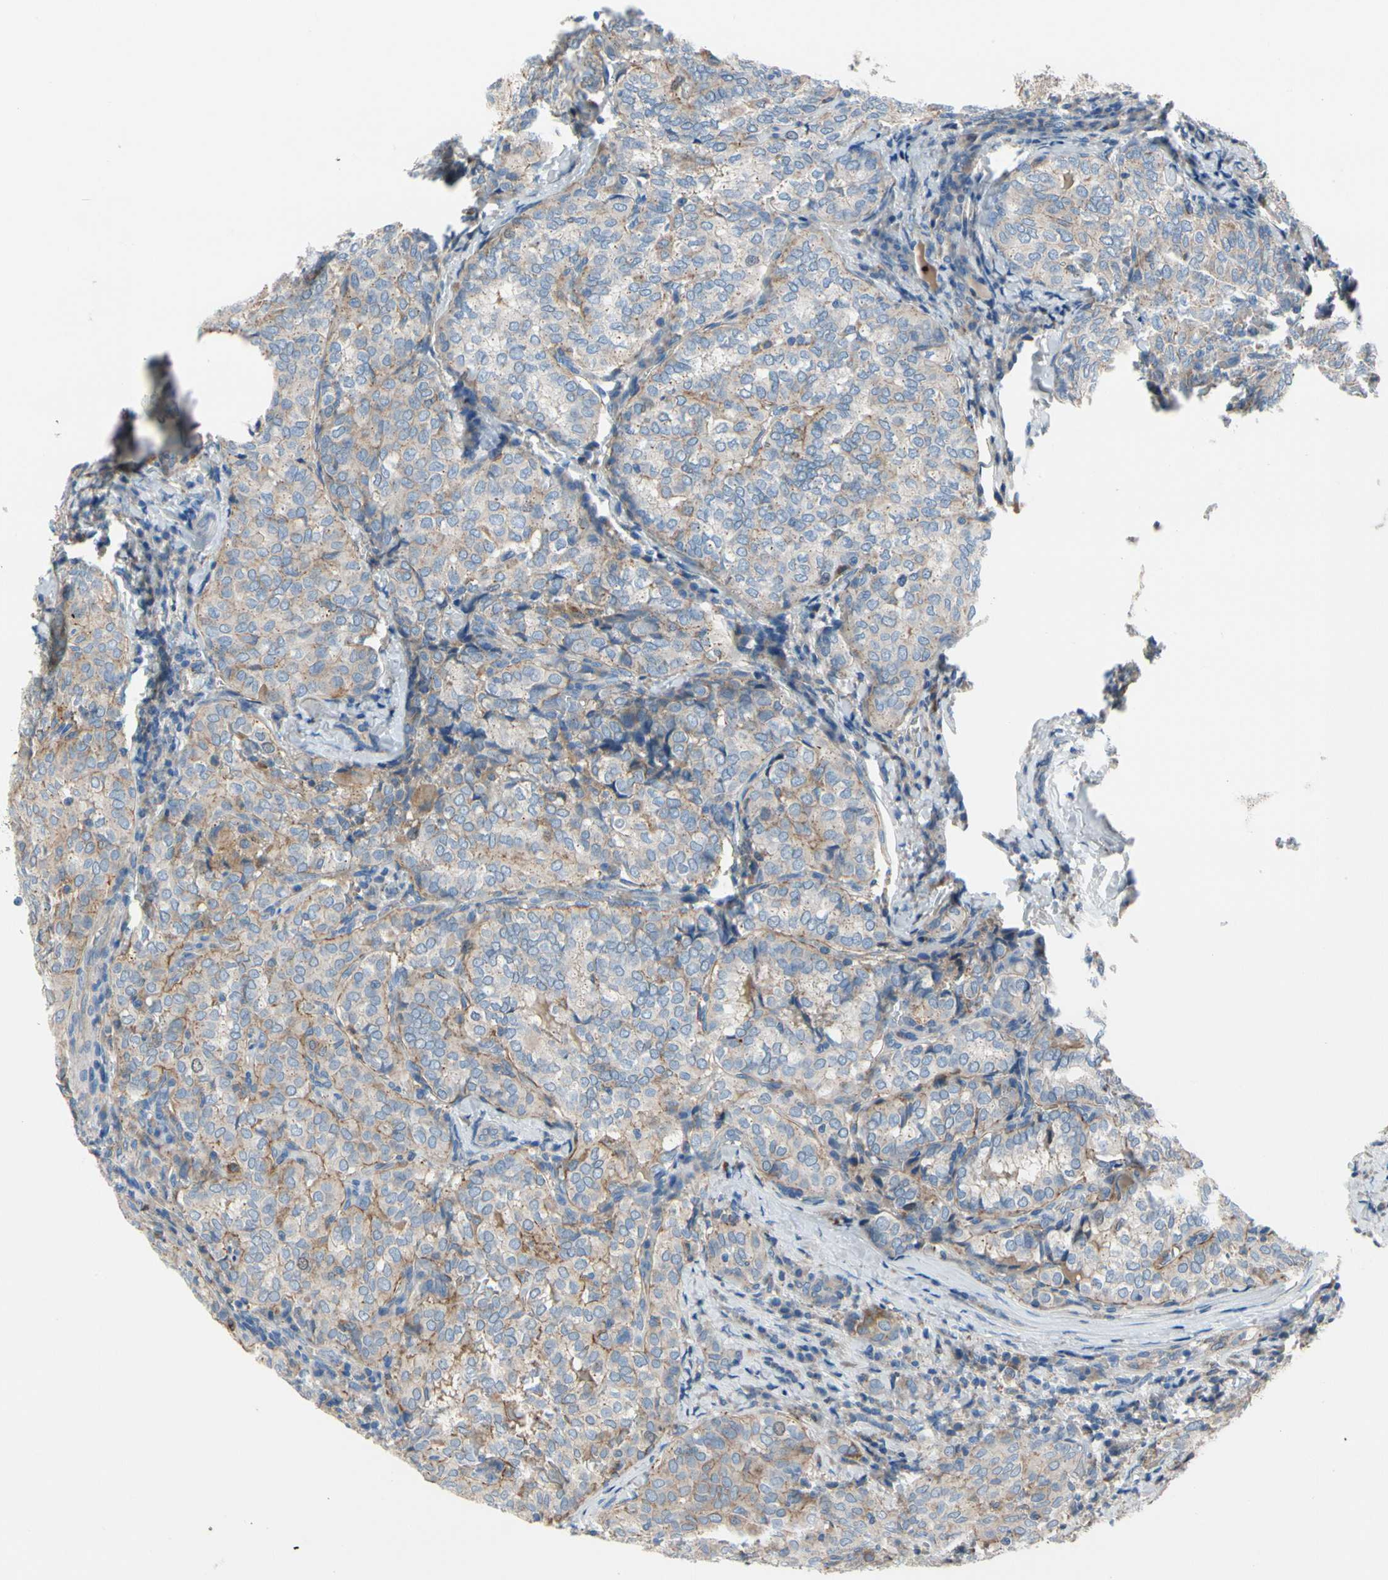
{"staining": {"intensity": "moderate", "quantity": "<25%", "location": "cytoplasmic/membranous"}, "tissue": "thyroid cancer", "cell_type": "Tumor cells", "image_type": "cancer", "snomed": [{"axis": "morphology", "description": "Normal tissue, NOS"}, {"axis": "morphology", "description": "Papillary adenocarcinoma, NOS"}, {"axis": "topography", "description": "Thyroid gland"}], "caption": "Immunohistochemistry (IHC) histopathology image of human thyroid papillary adenocarcinoma stained for a protein (brown), which displays low levels of moderate cytoplasmic/membranous staining in about <25% of tumor cells.", "gene": "HJURP", "patient": {"sex": "female", "age": 30}}